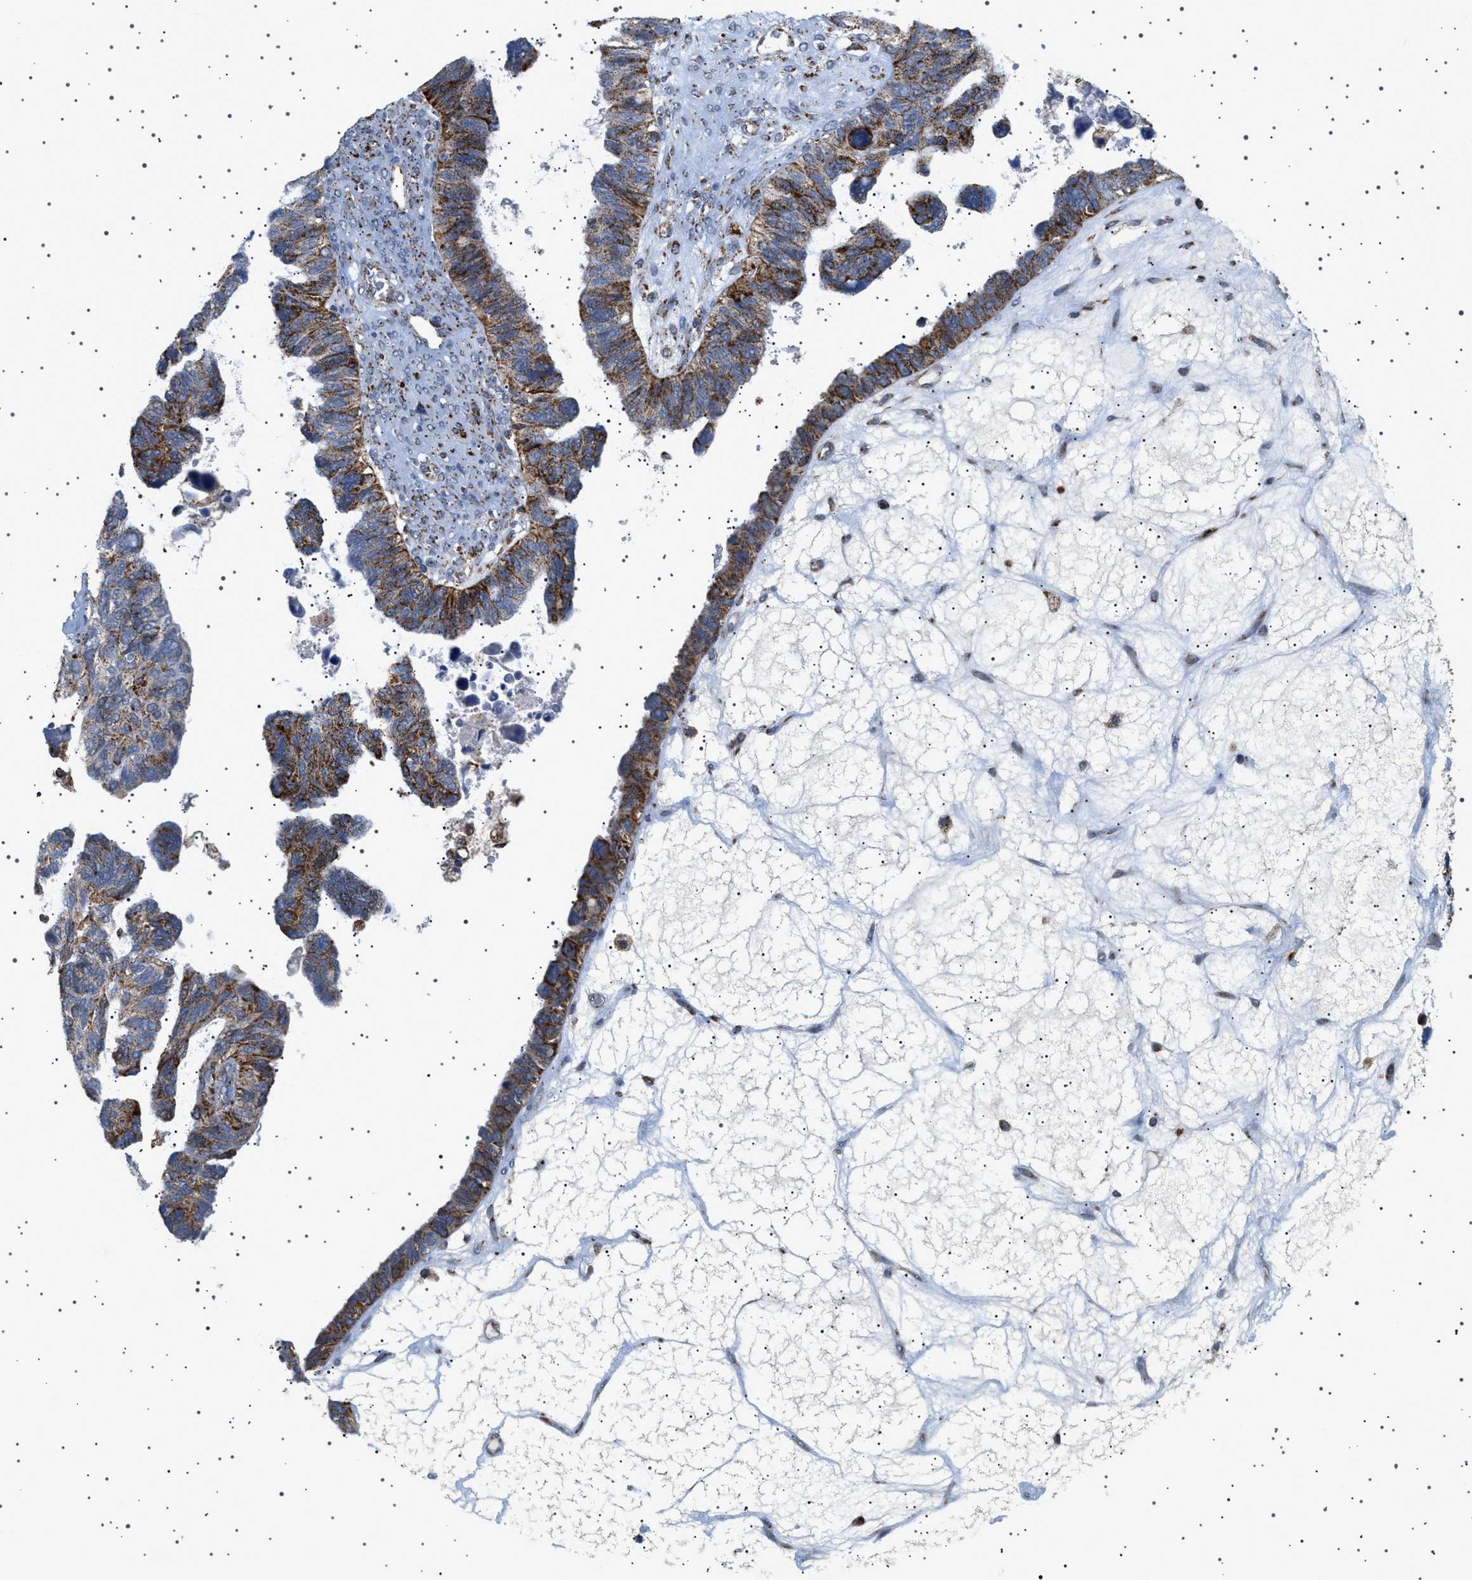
{"staining": {"intensity": "strong", "quantity": "25%-75%", "location": "cytoplasmic/membranous"}, "tissue": "ovarian cancer", "cell_type": "Tumor cells", "image_type": "cancer", "snomed": [{"axis": "morphology", "description": "Cystadenocarcinoma, serous, NOS"}, {"axis": "topography", "description": "Ovary"}], "caption": "Ovarian cancer stained with a brown dye displays strong cytoplasmic/membranous positive expression in approximately 25%-75% of tumor cells.", "gene": "UBXN8", "patient": {"sex": "female", "age": 79}}